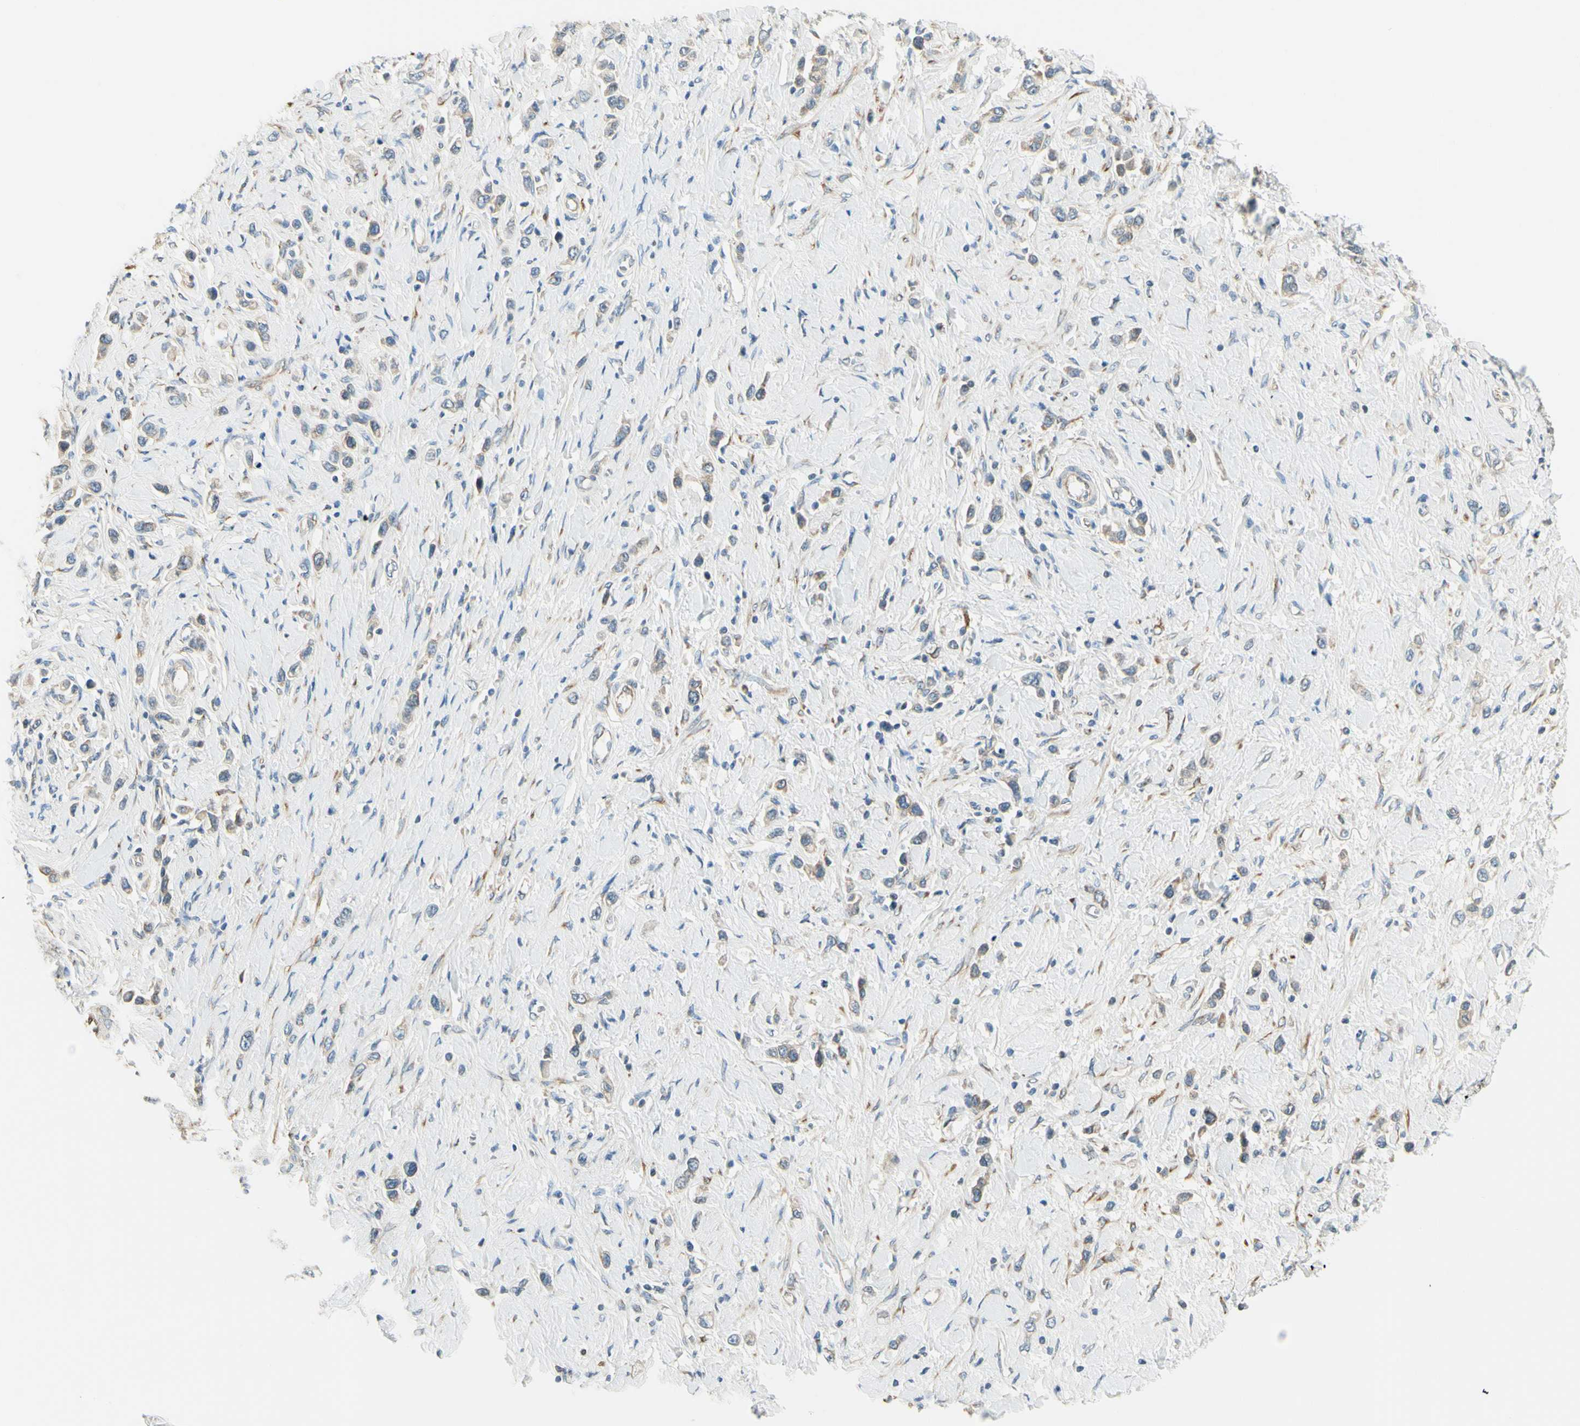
{"staining": {"intensity": "weak", "quantity": "<25%", "location": "cytoplasmic/membranous"}, "tissue": "stomach cancer", "cell_type": "Tumor cells", "image_type": "cancer", "snomed": [{"axis": "morphology", "description": "Normal tissue, NOS"}, {"axis": "morphology", "description": "Adenocarcinoma, NOS"}, {"axis": "topography", "description": "Stomach, upper"}, {"axis": "topography", "description": "Stomach"}], "caption": "An IHC photomicrograph of stomach adenocarcinoma is shown. There is no staining in tumor cells of stomach adenocarcinoma. (DAB IHC visualized using brightfield microscopy, high magnification).", "gene": "IGDCC4", "patient": {"sex": "female", "age": 65}}